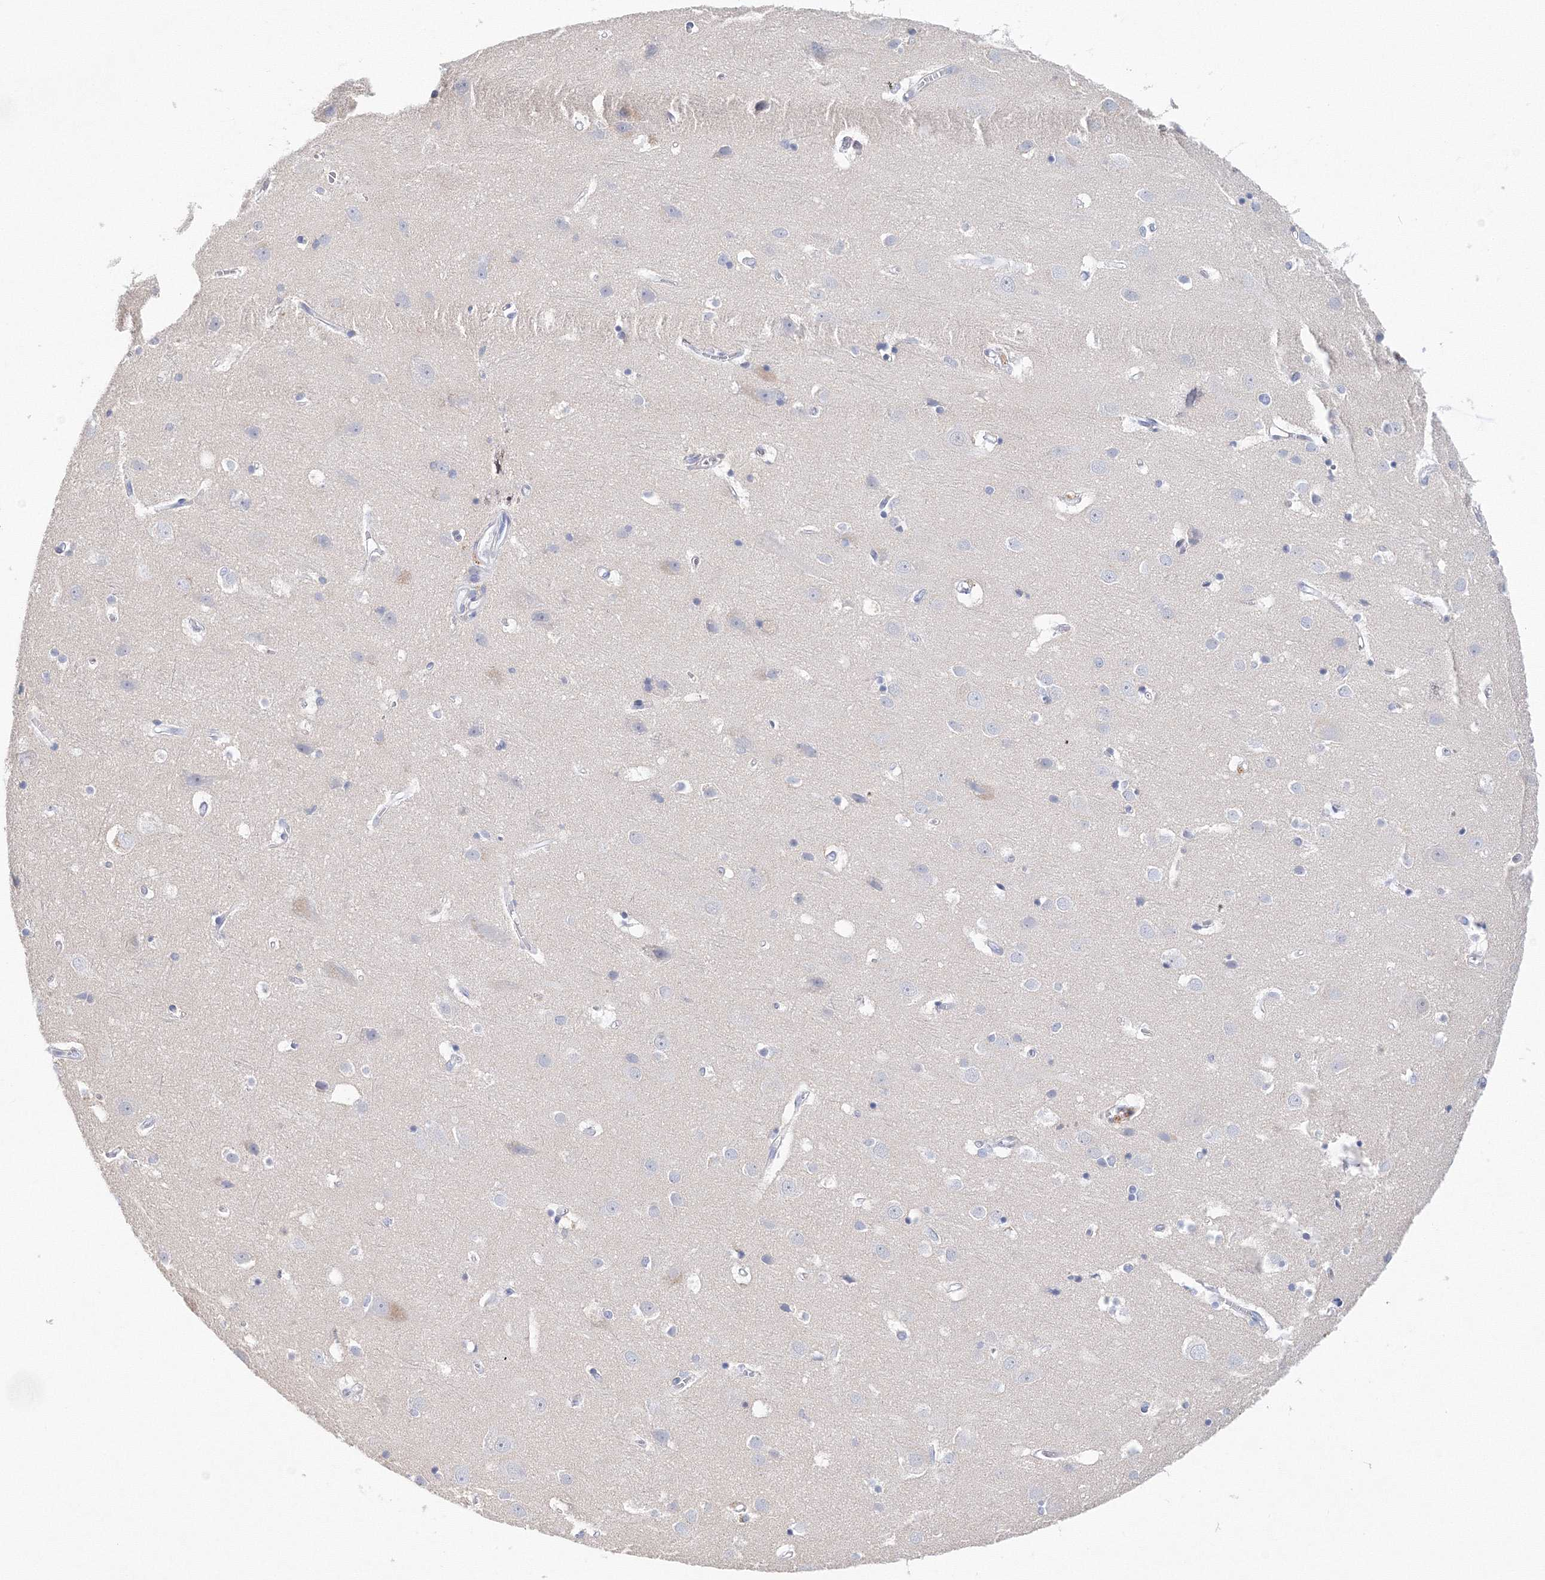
{"staining": {"intensity": "negative", "quantity": "none", "location": "none"}, "tissue": "cerebral cortex", "cell_type": "Endothelial cells", "image_type": "normal", "snomed": [{"axis": "morphology", "description": "Normal tissue, NOS"}, {"axis": "topography", "description": "Cerebral cortex"}], "caption": "Immunohistochemistry histopathology image of unremarkable cerebral cortex: cerebral cortex stained with DAB reveals no significant protein staining in endothelial cells. The staining is performed using DAB brown chromogen with nuclei counter-stained in using hematoxylin.", "gene": "LRRIQ4", "patient": {"sex": "male", "age": 54}}